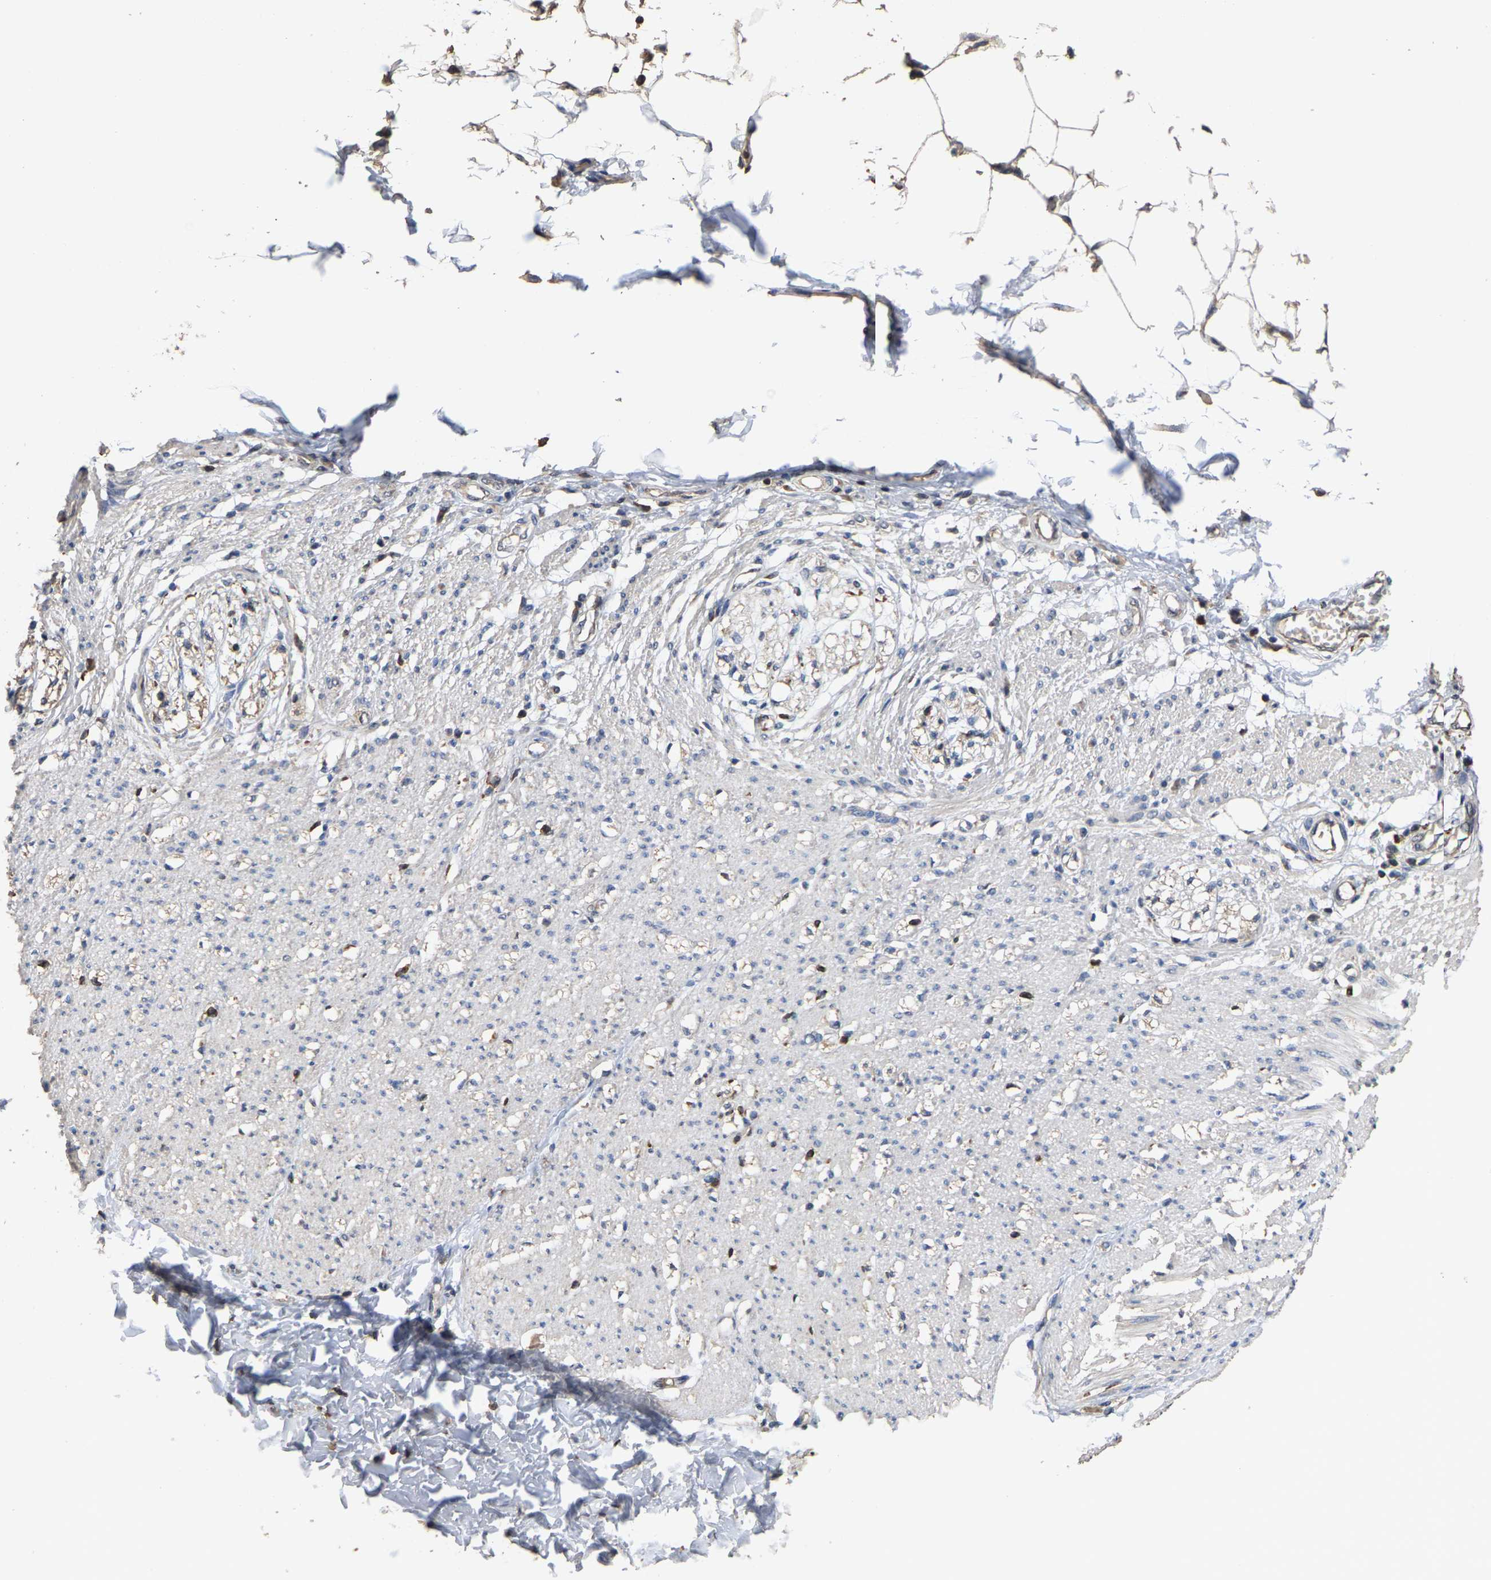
{"staining": {"intensity": "weak", "quantity": "25%-75%", "location": "cytoplasmic/membranous"}, "tissue": "smooth muscle", "cell_type": "Smooth muscle cells", "image_type": "normal", "snomed": [{"axis": "morphology", "description": "Normal tissue, NOS"}, {"axis": "morphology", "description": "Adenocarcinoma, NOS"}, {"axis": "topography", "description": "Colon"}, {"axis": "topography", "description": "Peripheral nerve tissue"}], "caption": "Immunohistochemistry (IHC) (DAB (3,3'-diaminobenzidine)) staining of unremarkable smooth muscle reveals weak cytoplasmic/membranous protein expression in about 25%-75% of smooth muscle cells.", "gene": "TDRKH", "patient": {"sex": "male", "age": 14}}